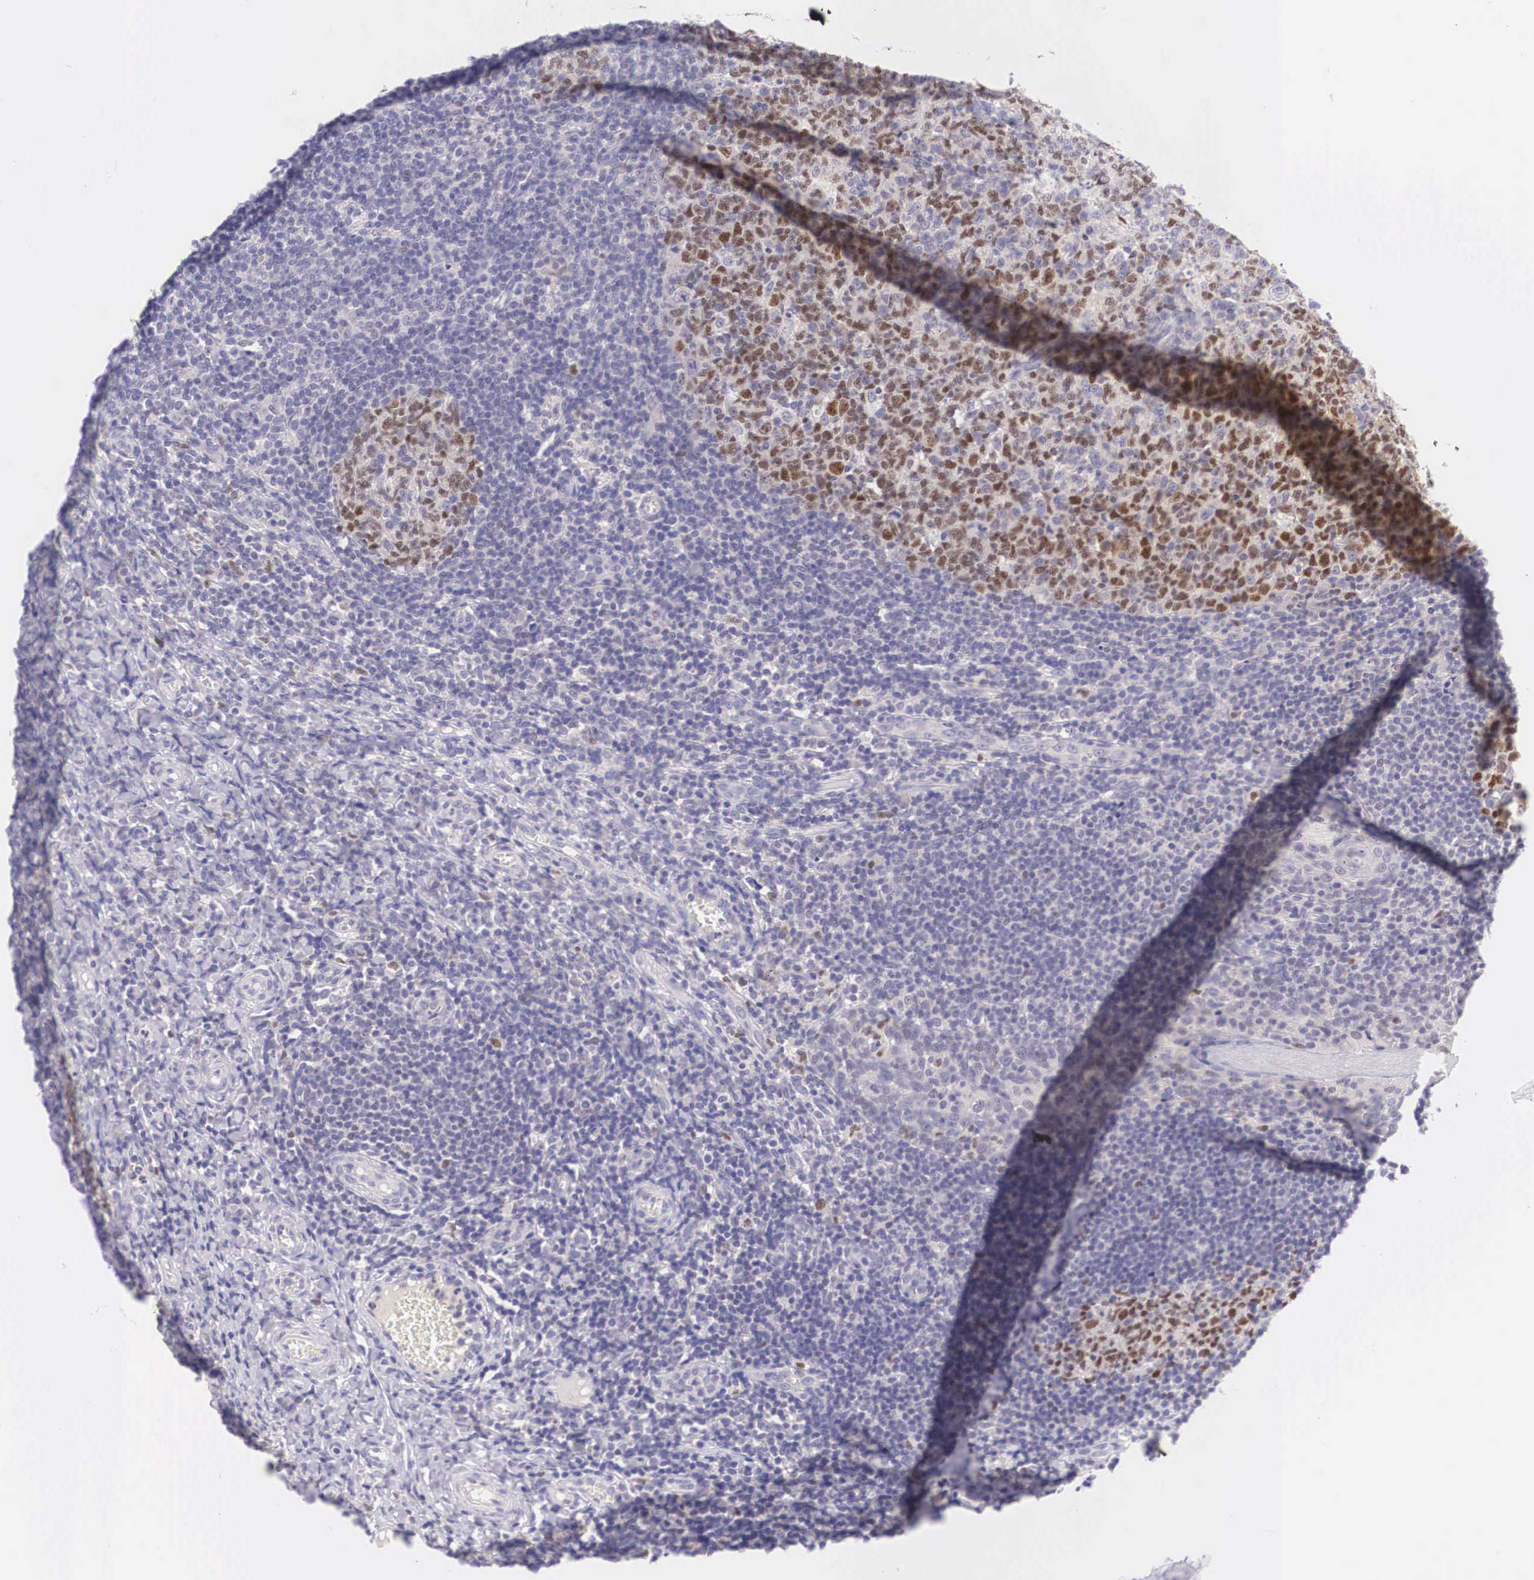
{"staining": {"intensity": "moderate", "quantity": "25%-75%", "location": "nuclear"}, "tissue": "tonsil", "cell_type": "Germinal center cells", "image_type": "normal", "snomed": [{"axis": "morphology", "description": "Normal tissue, NOS"}, {"axis": "topography", "description": "Tonsil"}], "caption": "Moderate nuclear protein staining is appreciated in approximately 25%-75% of germinal center cells in tonsil. Nuclei are stained in blue.", "gene": "BCL6", "patient": {"sex": "male", "age": 6}}